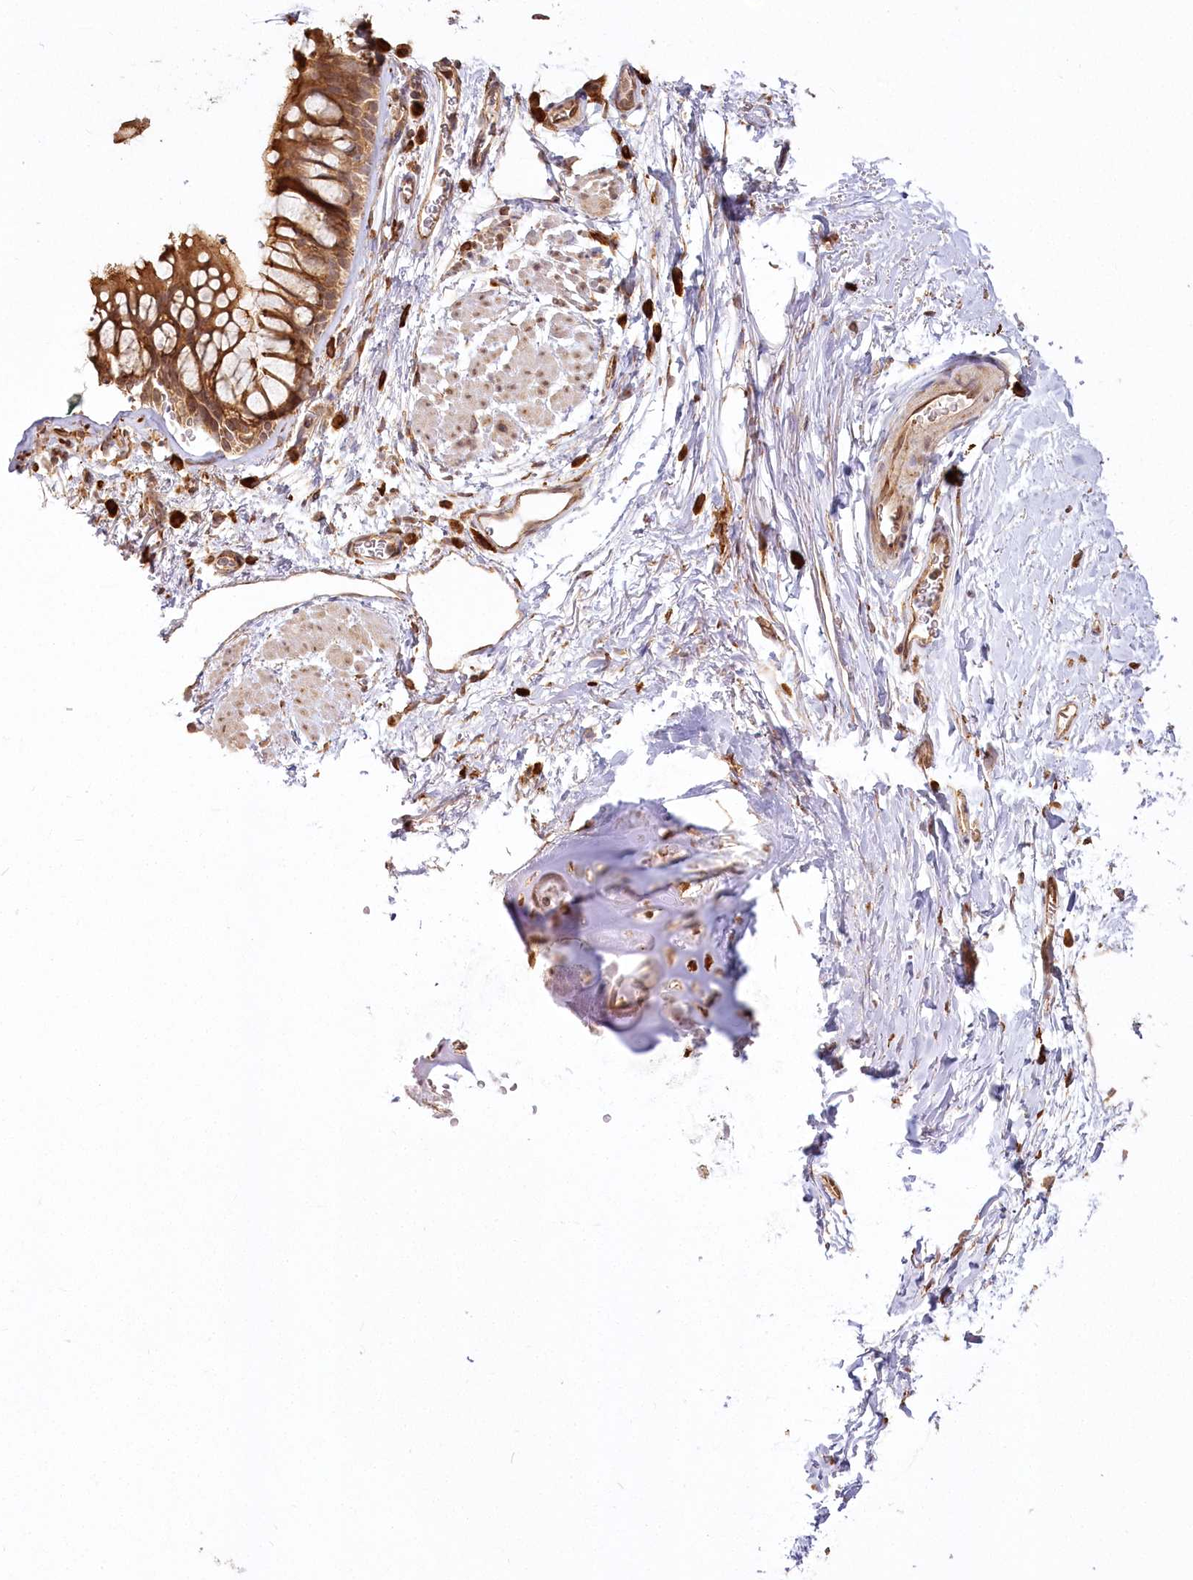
{"staining": {"intensity": "moderate", "quantity": ">75%", "location": "cytoplasmic/membranous"}, "tissue": "bronchus", "cell_type": "Respiratory epithelial cells", "image_type": "normal", "snomed": [{"axis": "morphology", "description": "Normal tissue, NOS"}, {"axis": "topography", "description": "Cartilage tissue"}, {"axis": "topography", "description": "Bronchus"}], "caption": "This histopathology image displays immunohistochemistry (IHC) staining of benign bronchus, with medium moderate cytoplasmic/membranous expression in about >75% of respiratory epithelial cells.", "gene": "FAM13A", "patient": {"sex": "female", "age": 53}}